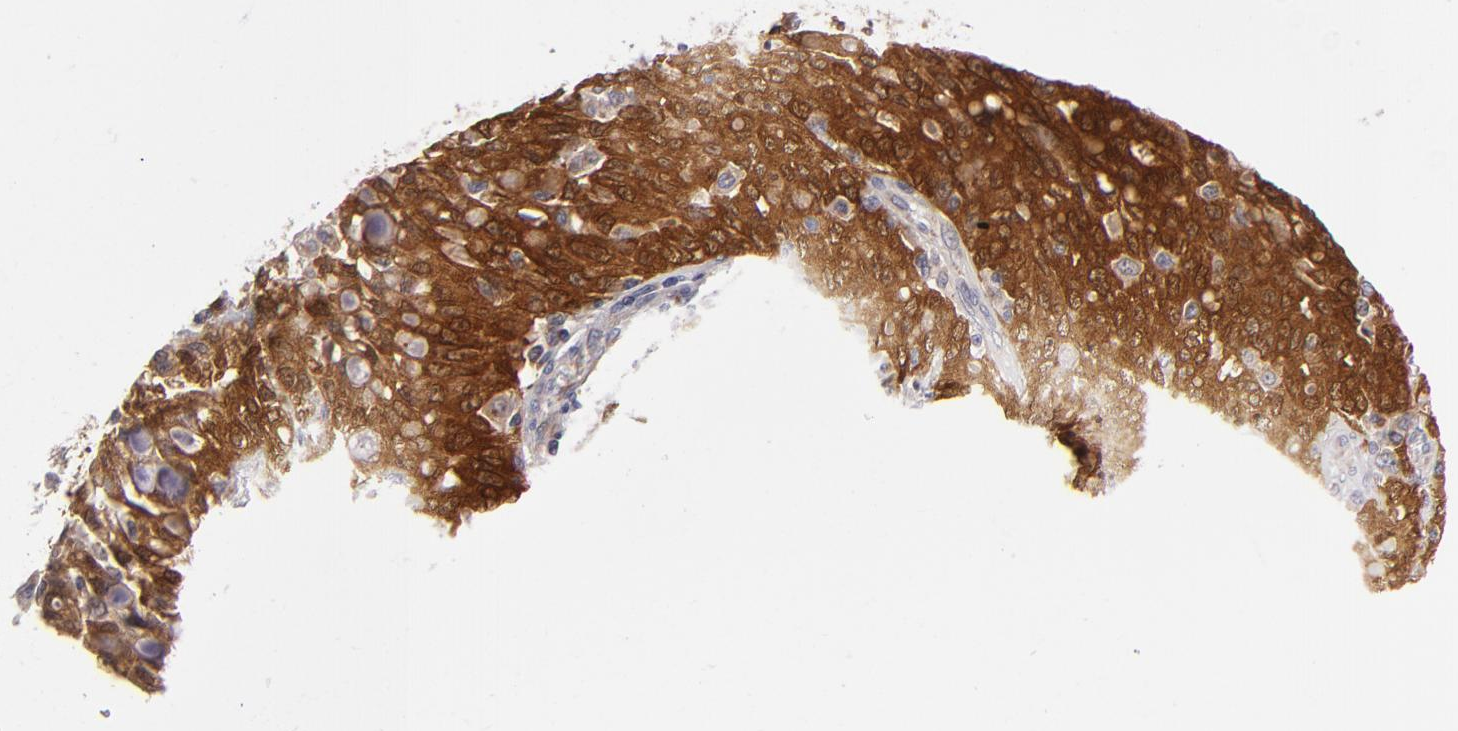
{"staining": {"intensity": "strong", "quantity": ">75%", "location": "cytoplasmic/membranous"}, "tissue": "lung cancer", "cell_type": "Tumor cells", "image_type": "cancer", "snomed": [{"axis": "morphology", "description": "Adenocarcinoma, NOS"}, {"axis": "topography", "description": "Lung"}], "caption": "Brown immunohistochemical staining in human adenocarcinoma (lung) exhibits strong cytoplasmic/membranous staining in about >75% of tumor cells.", "gene": "SH2D4A", "patient": {"sex": "female", "age": 44}}